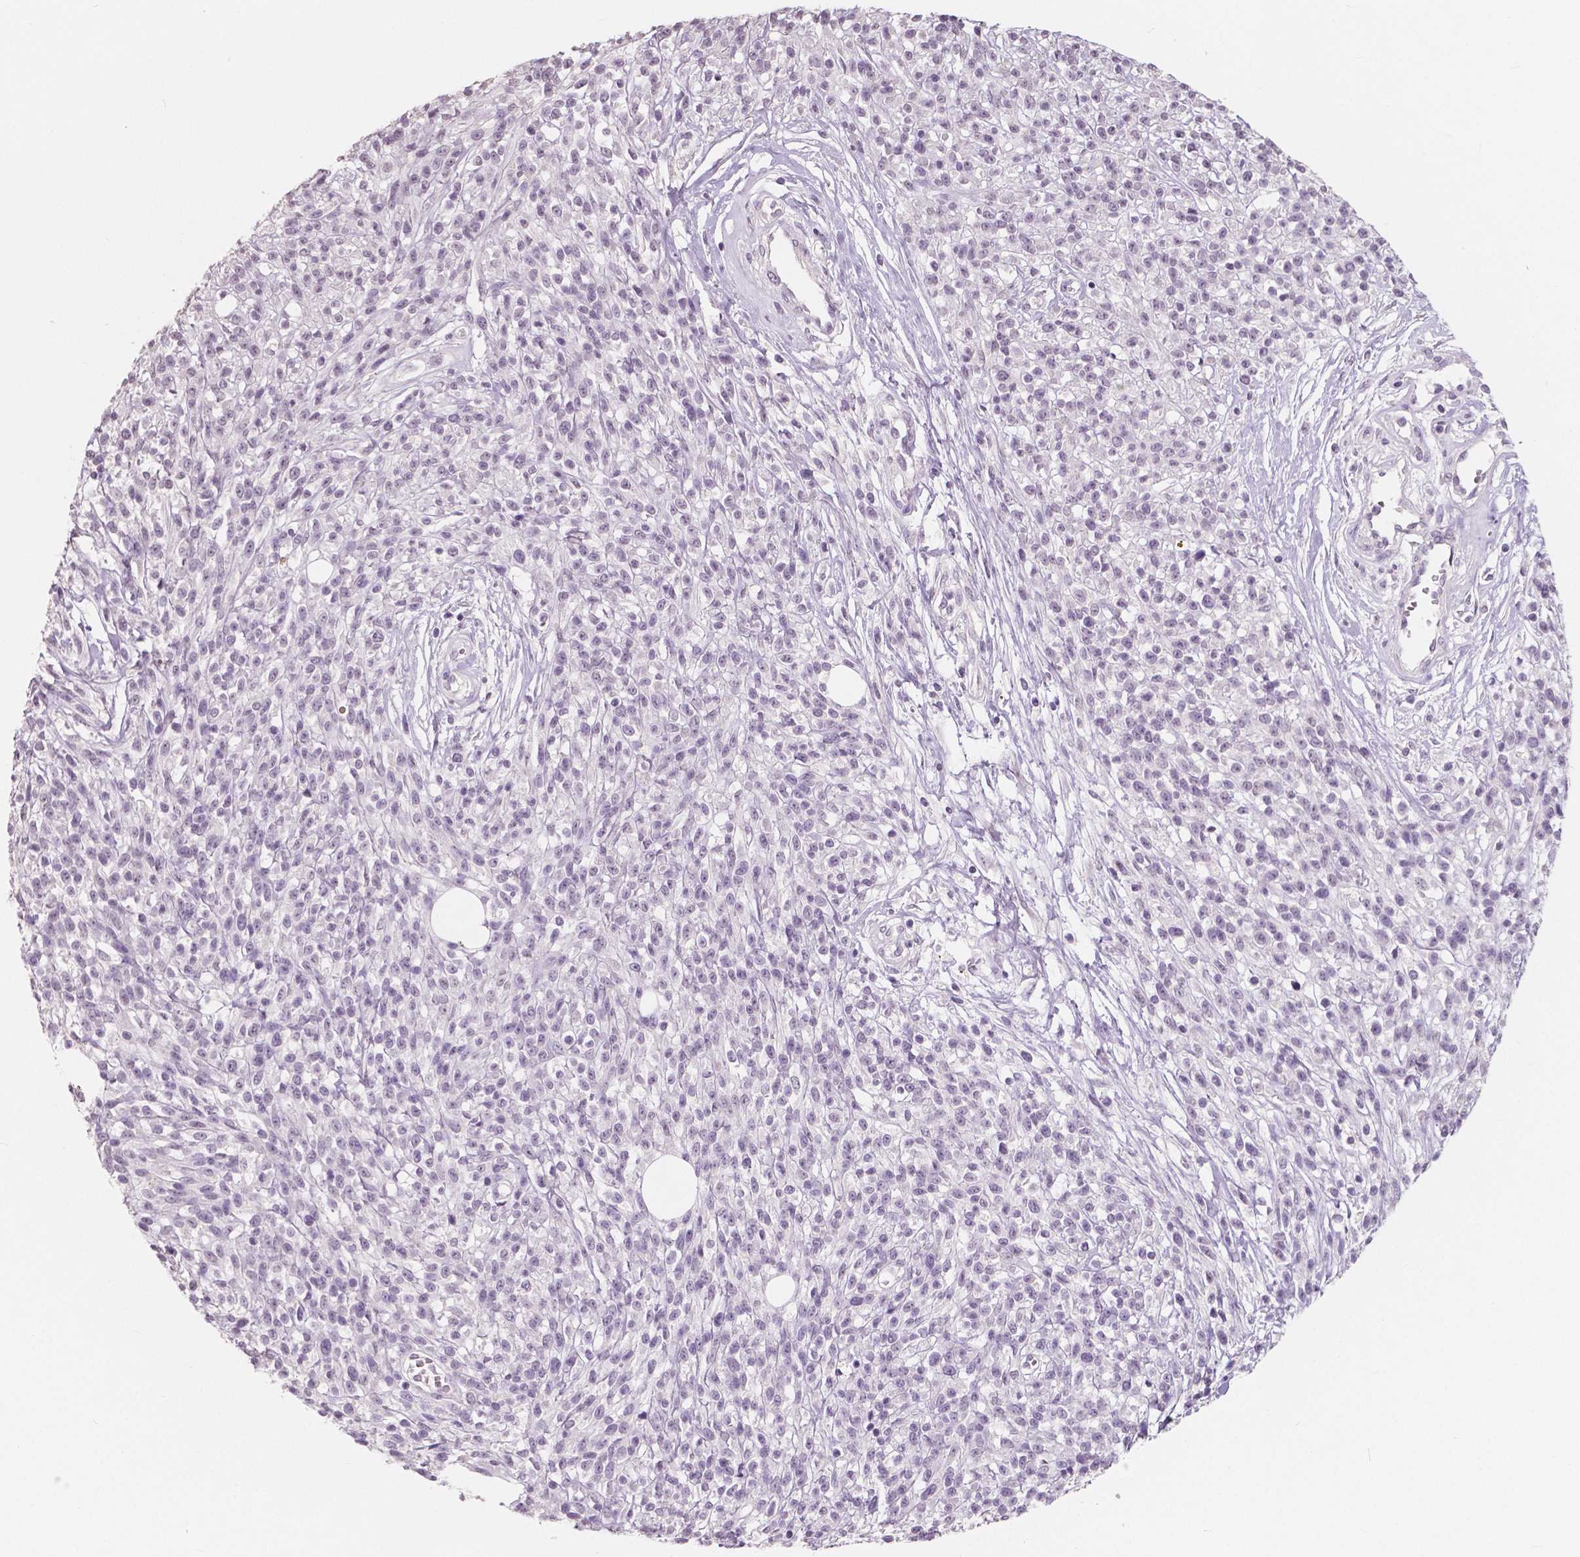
{"staining": {"intensity": "negative", "quantity": "none", "location": "none"}, "tissue": "melanoma", "cell_type": "Tumor cells", "image_type": "cancer", "snomed": [{"axis": "morphology", "description": "Malignant melanoma, NOS"}, {"axis": "topography", "description": "Skin"}, {"axis": "topography", "description": "Skin of trunk"}], "caption": "Tumor cells show no significant protein positivity in melanoma.", "gene": "NECAB1", "patient": {"sex": "male", "age": 74}}